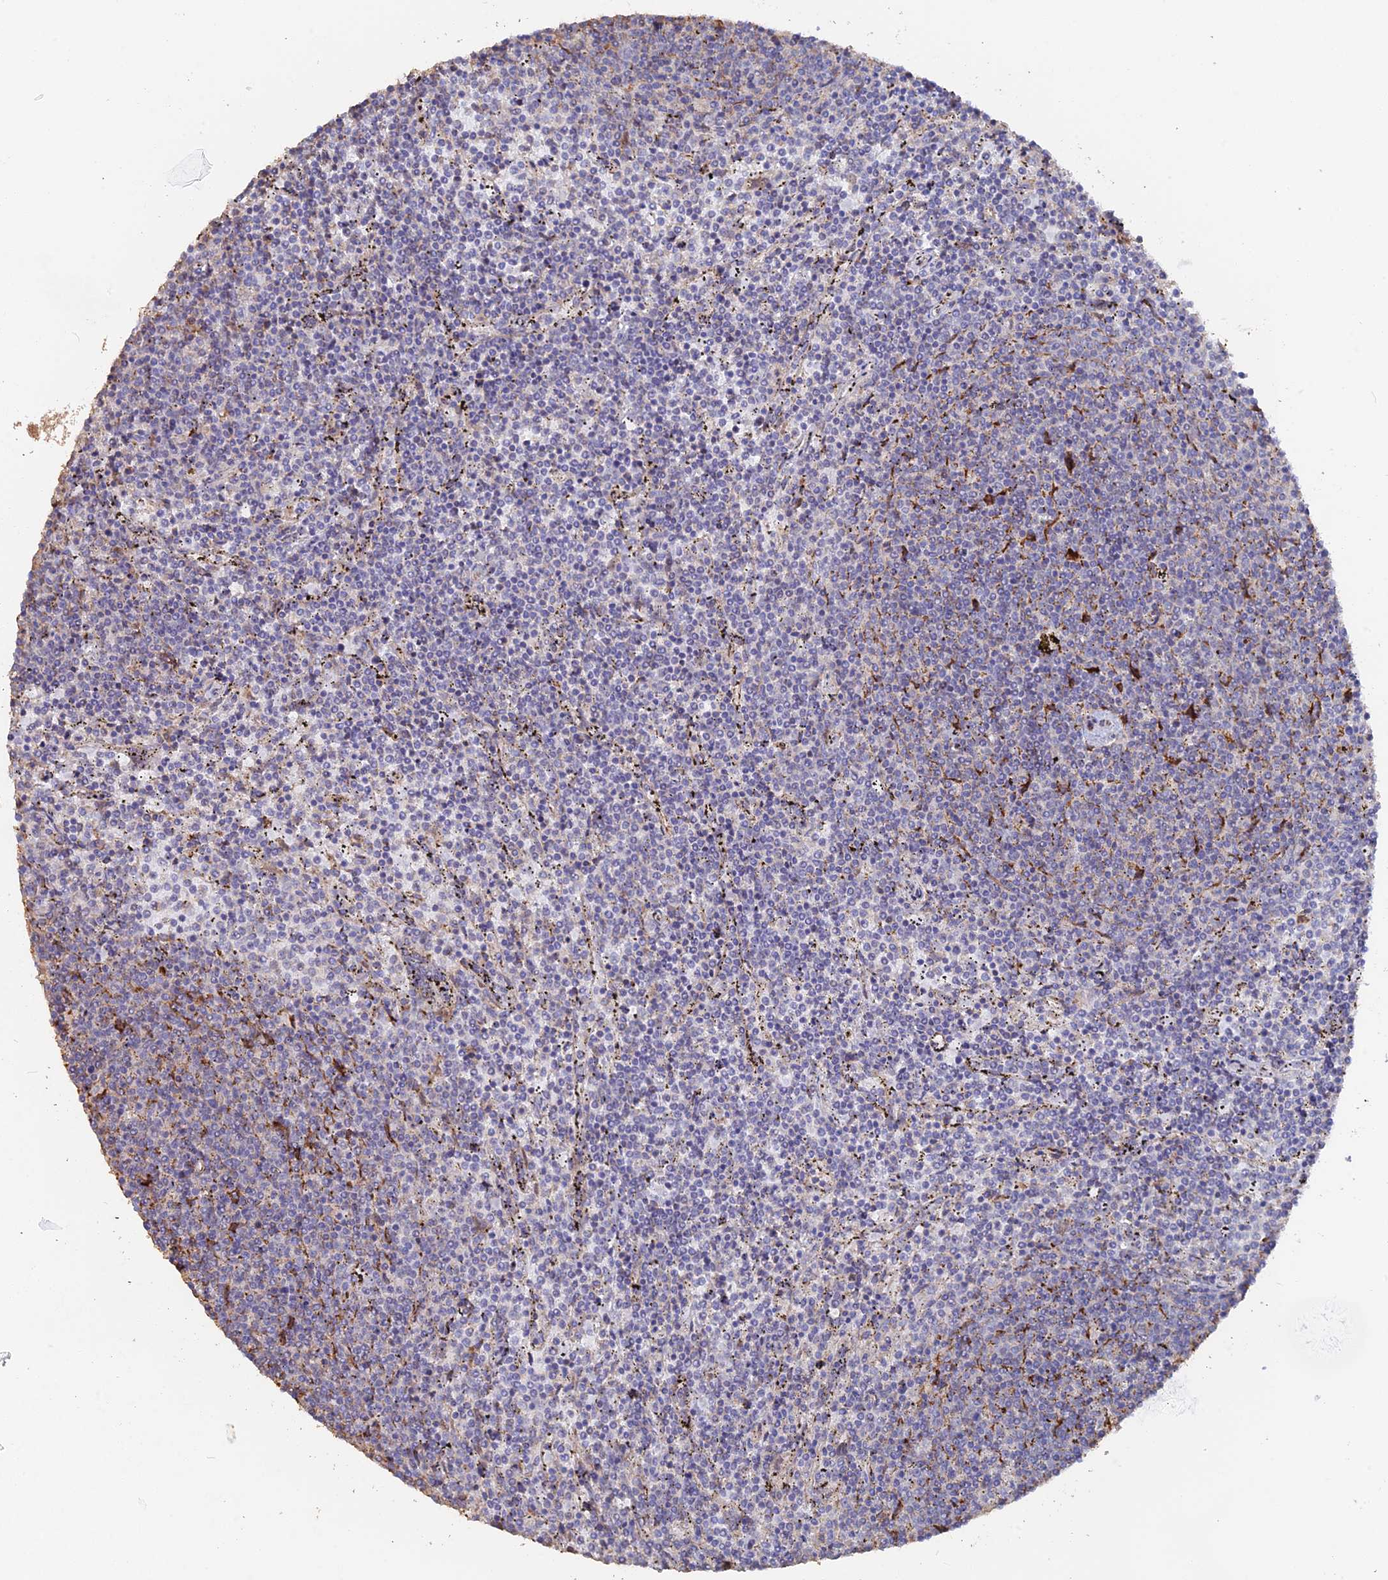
{"staining": {"intensity": "negative", "quantity": "none", "location": "none"}, "tissue": "lymphoma", "cell_type": "Tumor cells", "image_type": "cancer", "snomed": [{"axis": "morphology", "description": "Malignant lymphoma, non-Hodgkin's type, Low grade"}, {"axis": "topography", "description": "Spleen"}], "caption": "Tumor cells are negative for brown protein staining in malignant lymphoma, non-Hodgkin's type (low-grade).", "gene": "SEMG2", "patient": {"sex": "female", "age": 50}}